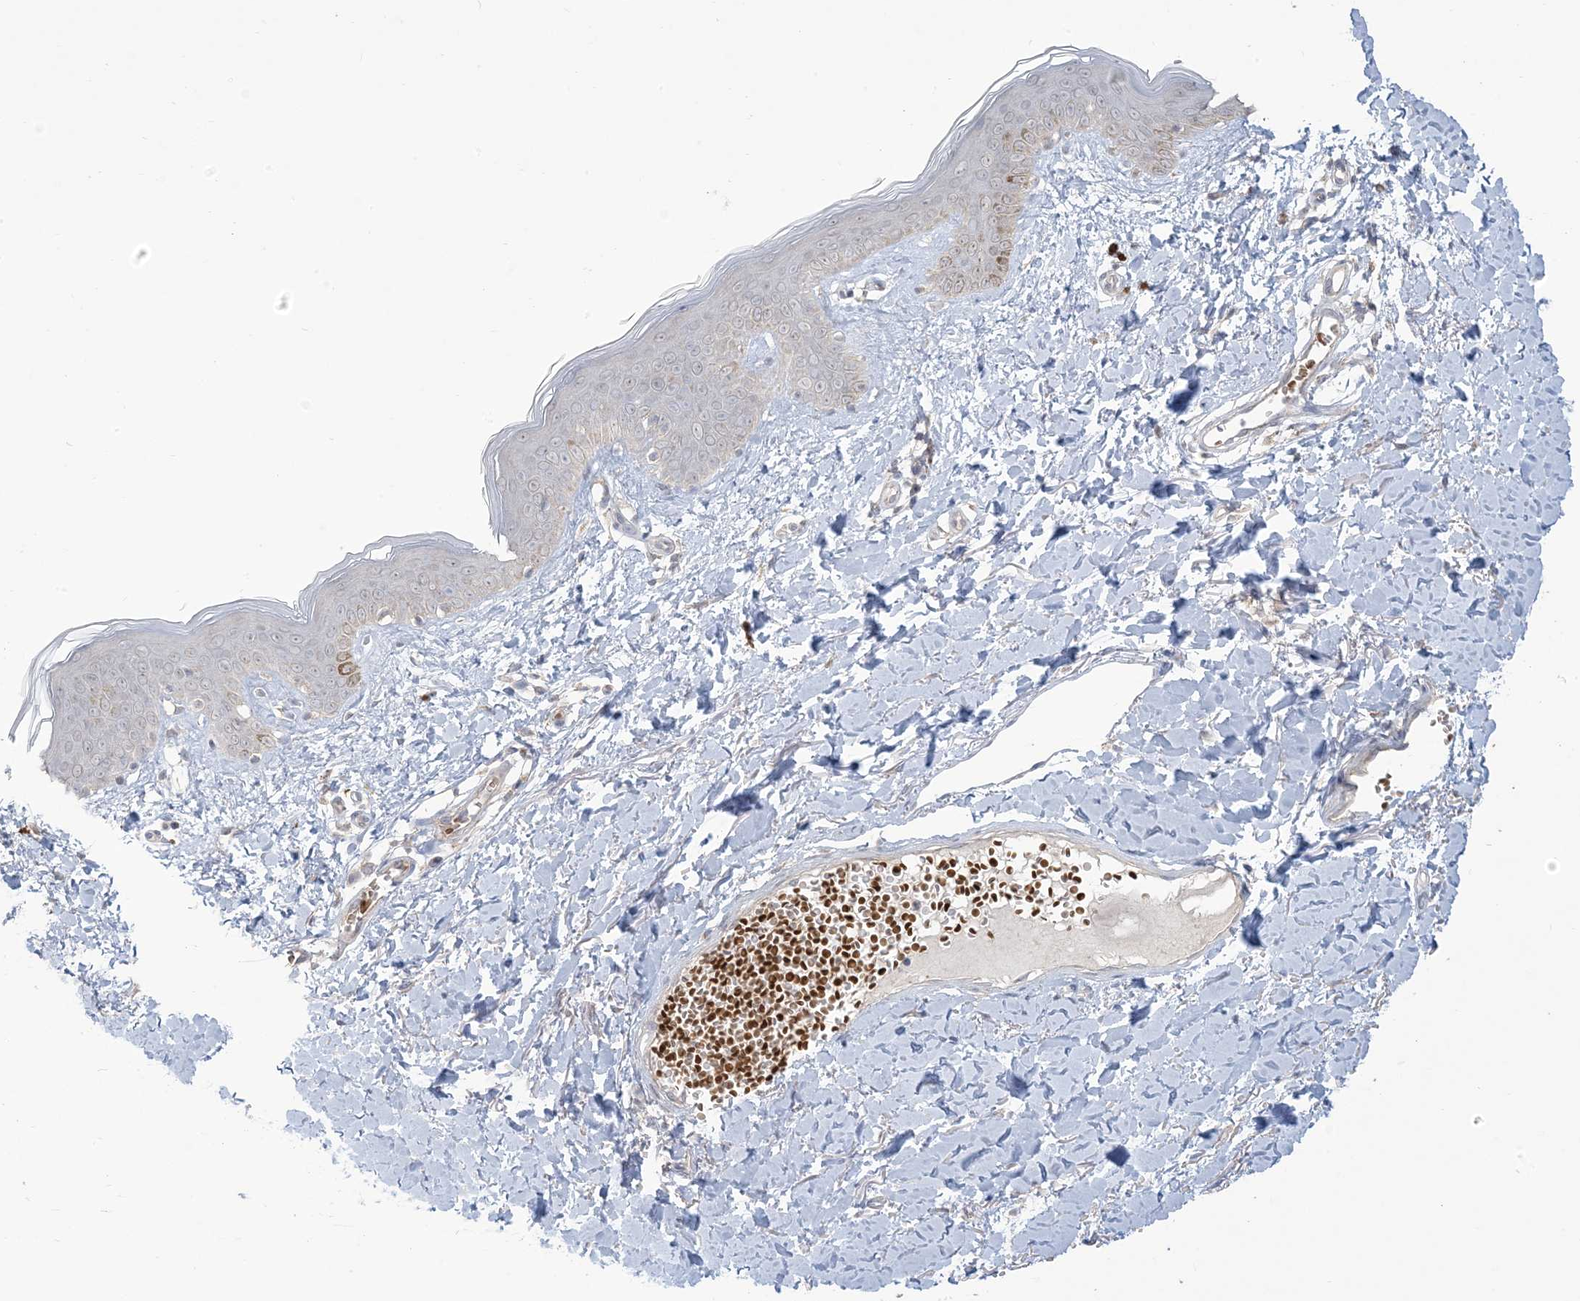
{"staining": {"intensity": "negative", "quantity": "none", "location": "none"}, "tissue": "skin", "cell_type": "Fibroblasts", "image_type": "normal", "snomed": [{"axis": "morphology", "description": "Normal tissue, NOS"}, {"axis": "topography", "description": "Skin"}], "caption": "The image reveals no significant staining in fibroblasts of skin. (DAB (3,3'-diaminobenzidine) immunohistochemistry, high magnification).", "gene": "KLHL18", "patient": {"sex": "female", "age": 46}}